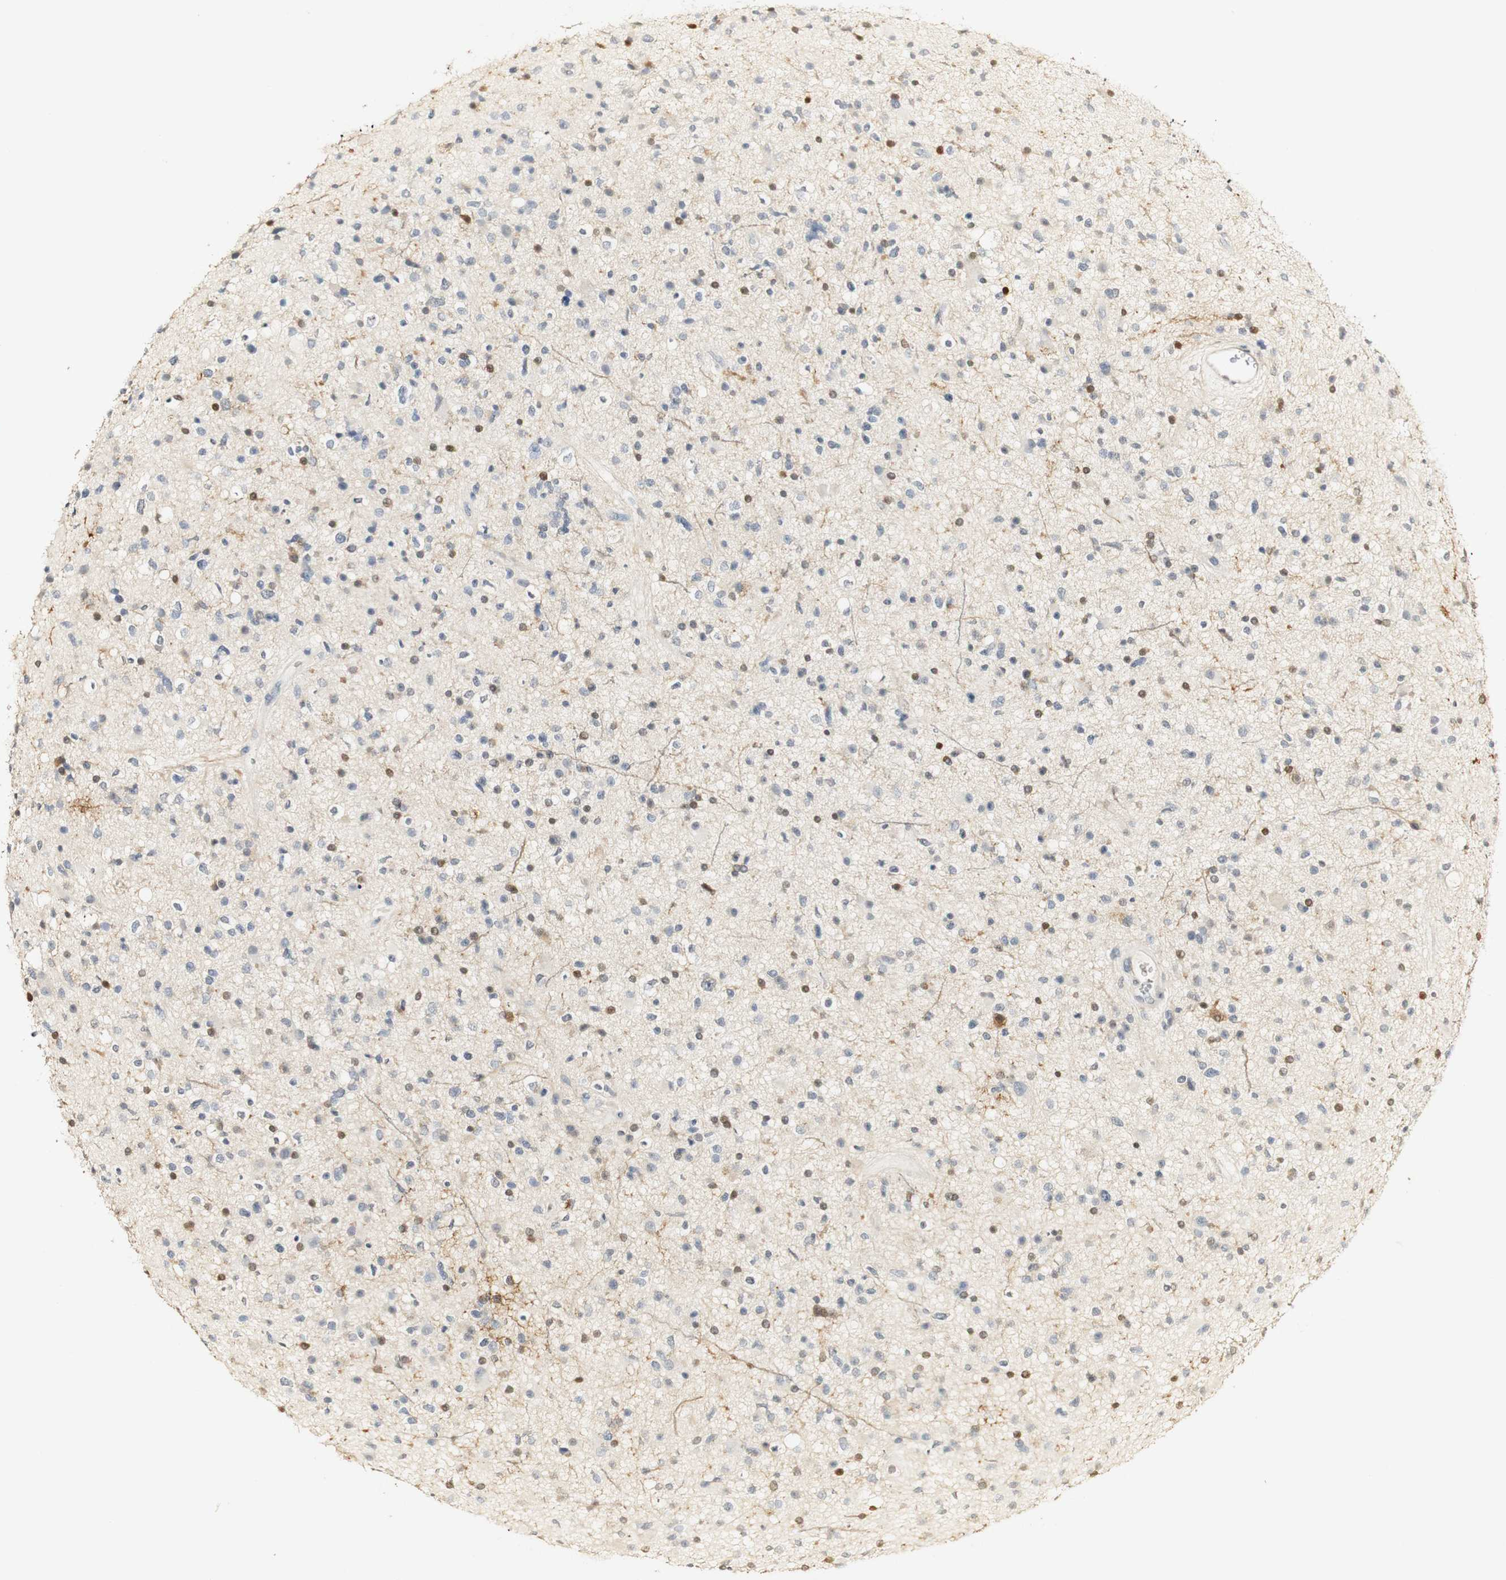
{"staining": {"intensity": "moderate", "quantity": "<25%", "location": "nuclear"}, "tissue": "glioma", "cell_type": "Tumor cells", "image_type": "cancer", "snomed": [{"axis": "morphology", "description": "Glioma, malignant, High grade"}, {"axis": "topography", "description": "Brain"}], "caption": "Brown immunohistochemical staining in malignant glioma (high-grade) demonstrates moderate nuclear positivity in approximately <25% of tumor cells.", "gene": "SYT7", "patient": {"sex": "male", "age": 33}}